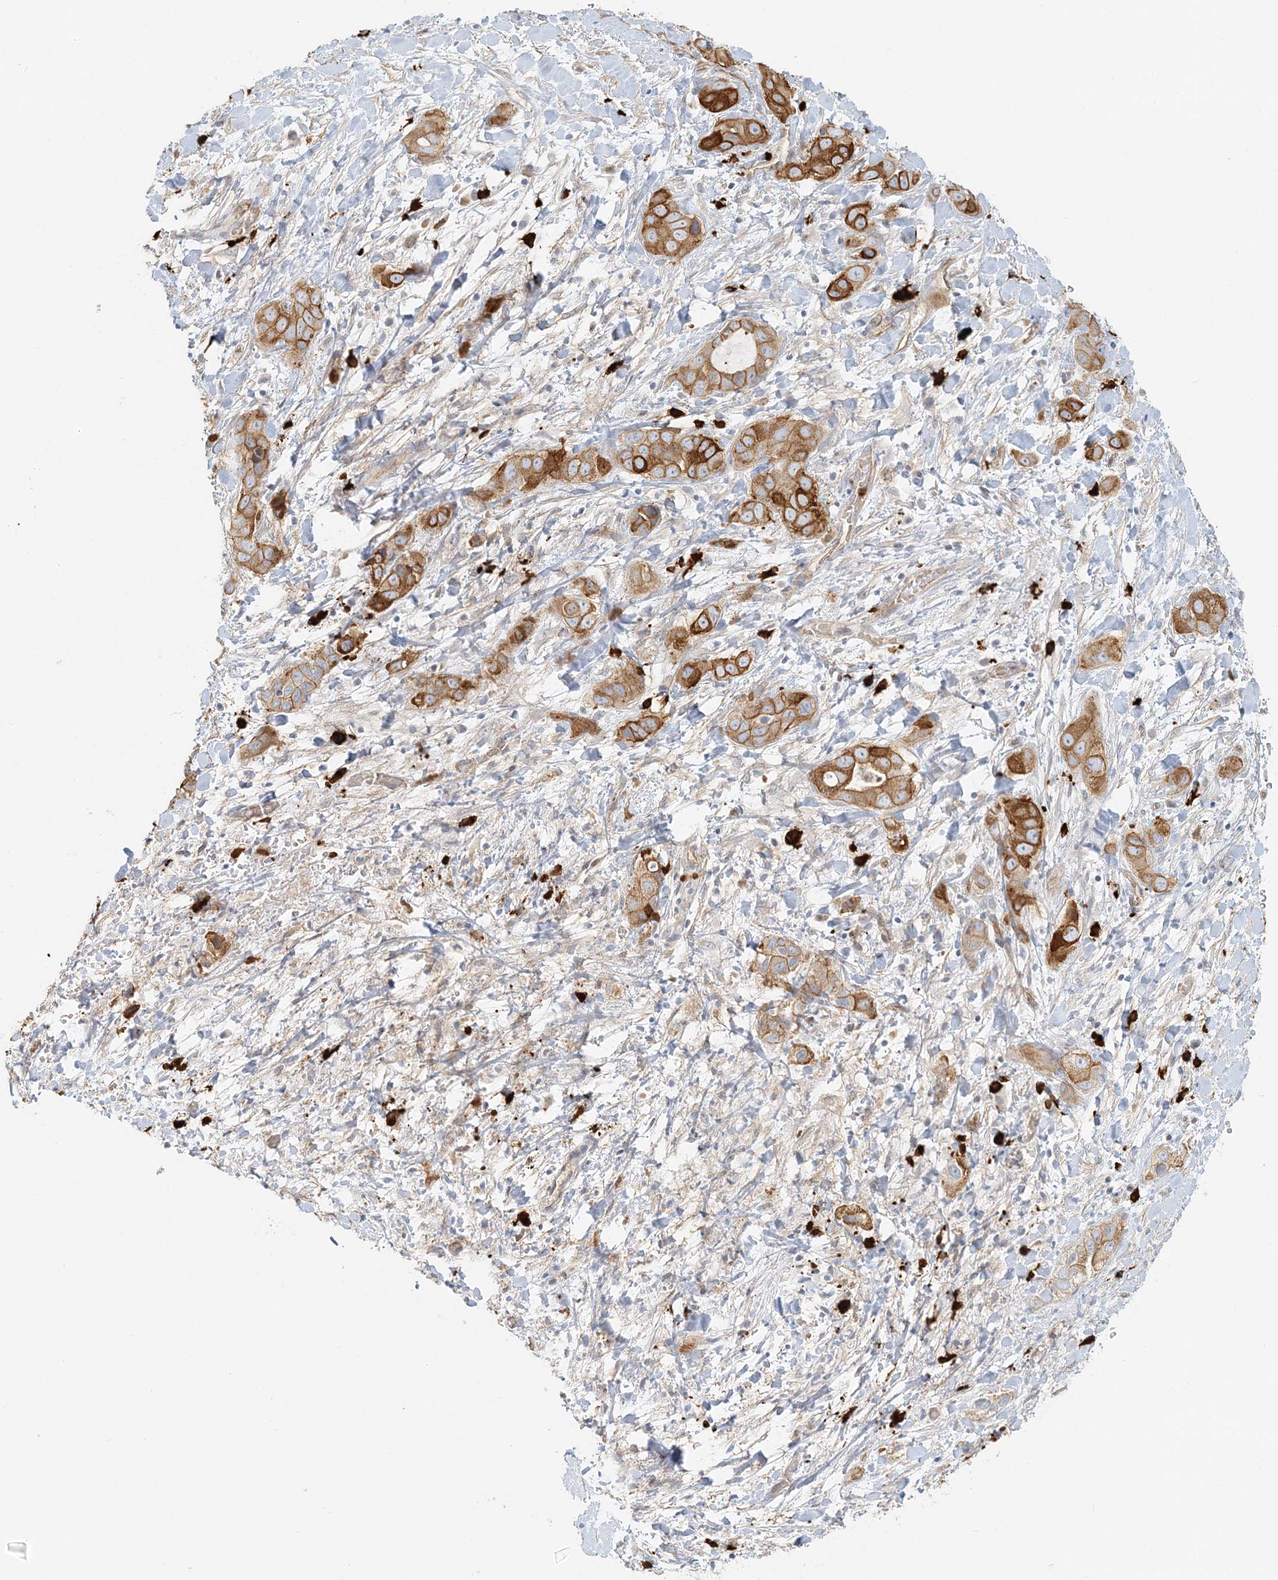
{"staining": {"intensity": "moderate", "quantity": ">75%", "location": "cytoplasmic/membranous"}, "tissue": "liver cancer", "cell_type": "Tumor cells", "image_type": "cancer", "snomed": [{"axis": "morphology", "description": "Cholangiocarcinoma"}, {"axis": "topography", "description": "Liver"}], "caption": "Liver cholangiocarcinoma stained for a protein (brown) demonstrates moderate cytoplasmic/membranous positive staining in approximately >75% of tumor cells.", "gene": "DNAH1", "patient": {"sex": "female", "age": 52}}